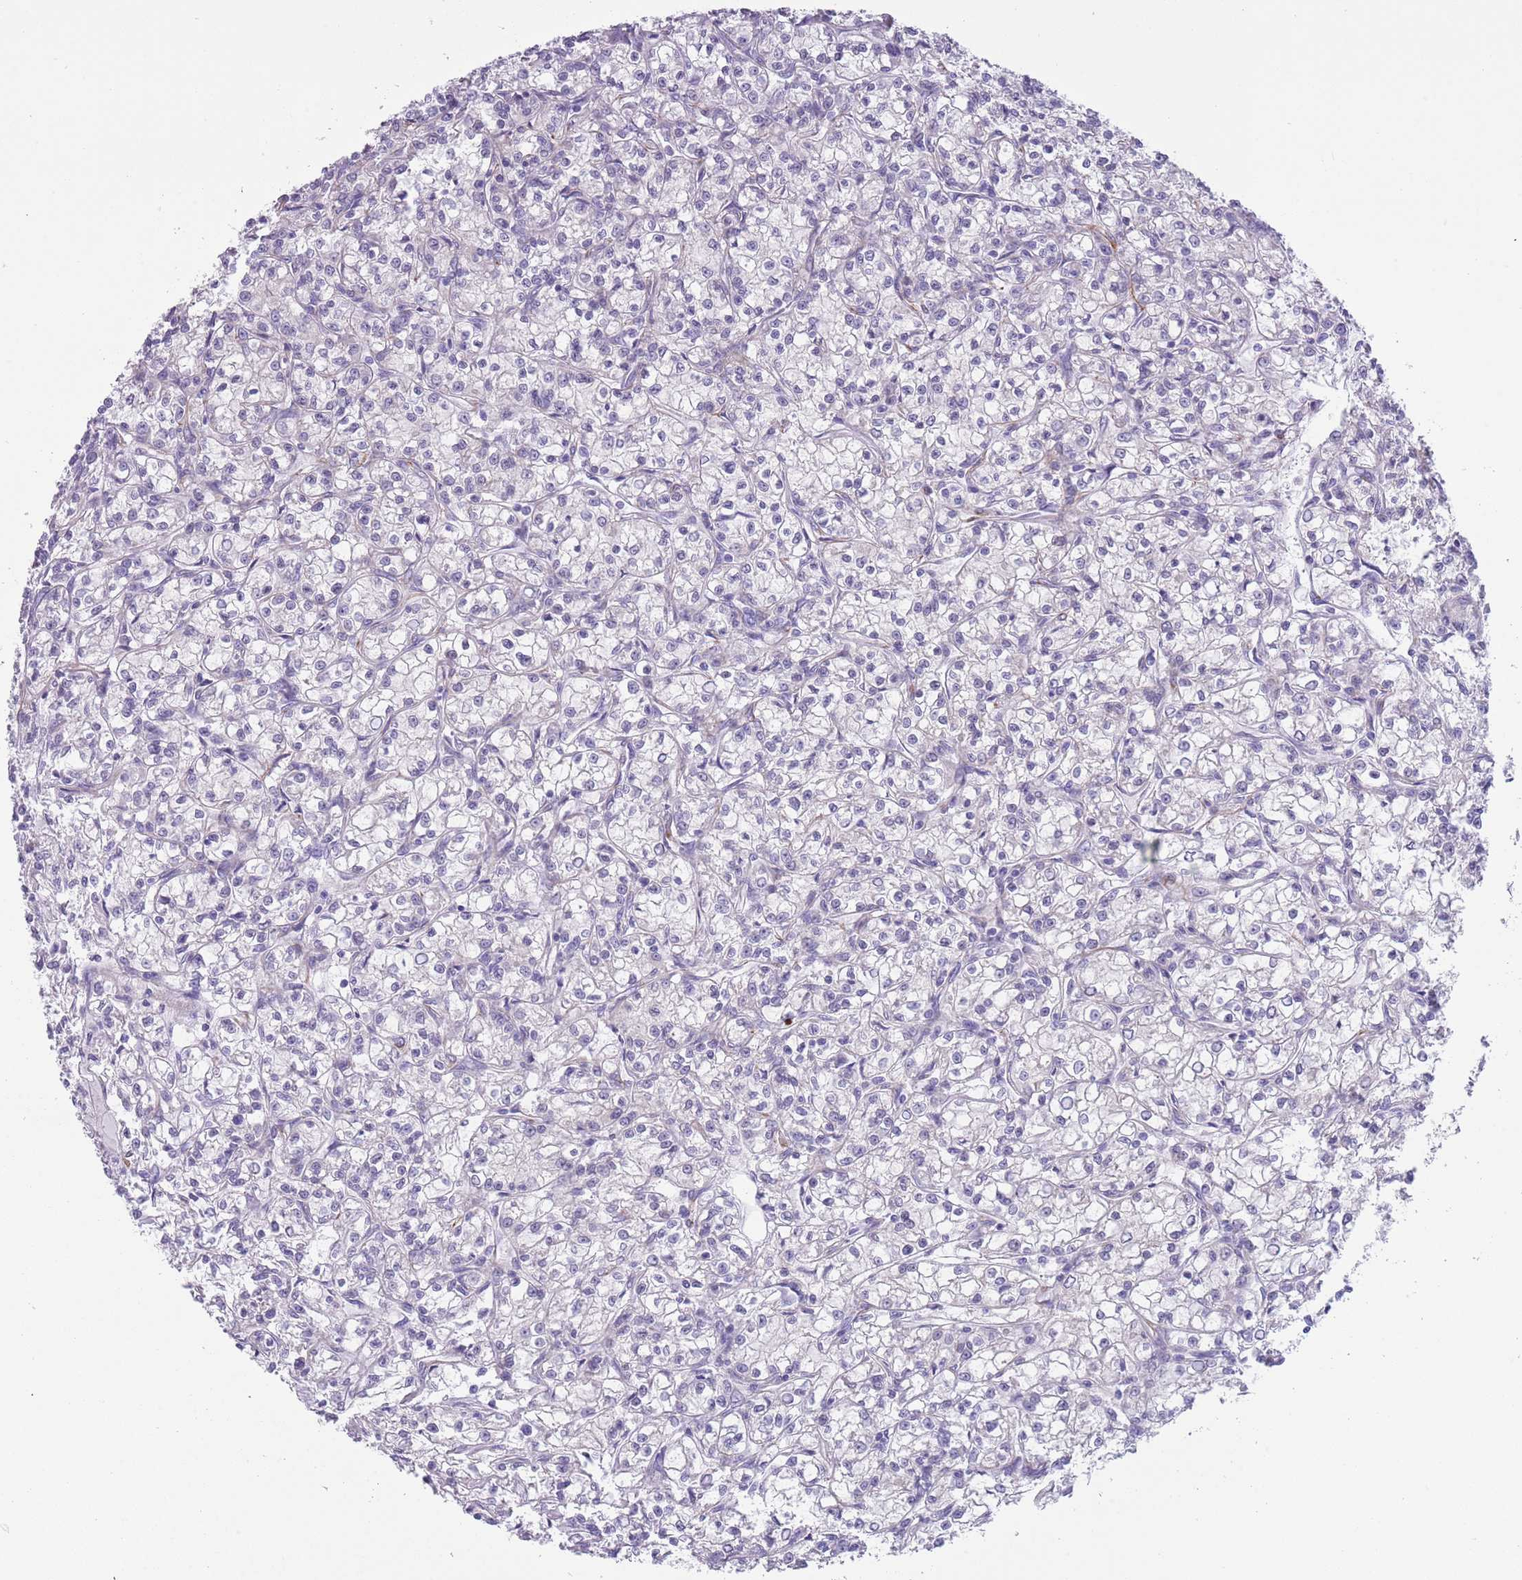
{"staining": {"intensity": "negative", "quantity": "none", "location": "none"}, "tissue": "renal cancer", "cell_type": "Tumor cells", "image_type": "cancer", "snomed": [{"axis": "morphology", "description": "Adenocarcinoma, NOS"}, {"axis": "topography", "description": "Kidney"}], "caption": "Tumor cells are negative for protein expression in human renal cancer (adenocarcinoma). (Immunohistochemistry (ihc), brightfield microscopy, high magnification).", "gene": "TSGA13", "patient": {"sex": "female", "age": 59}}